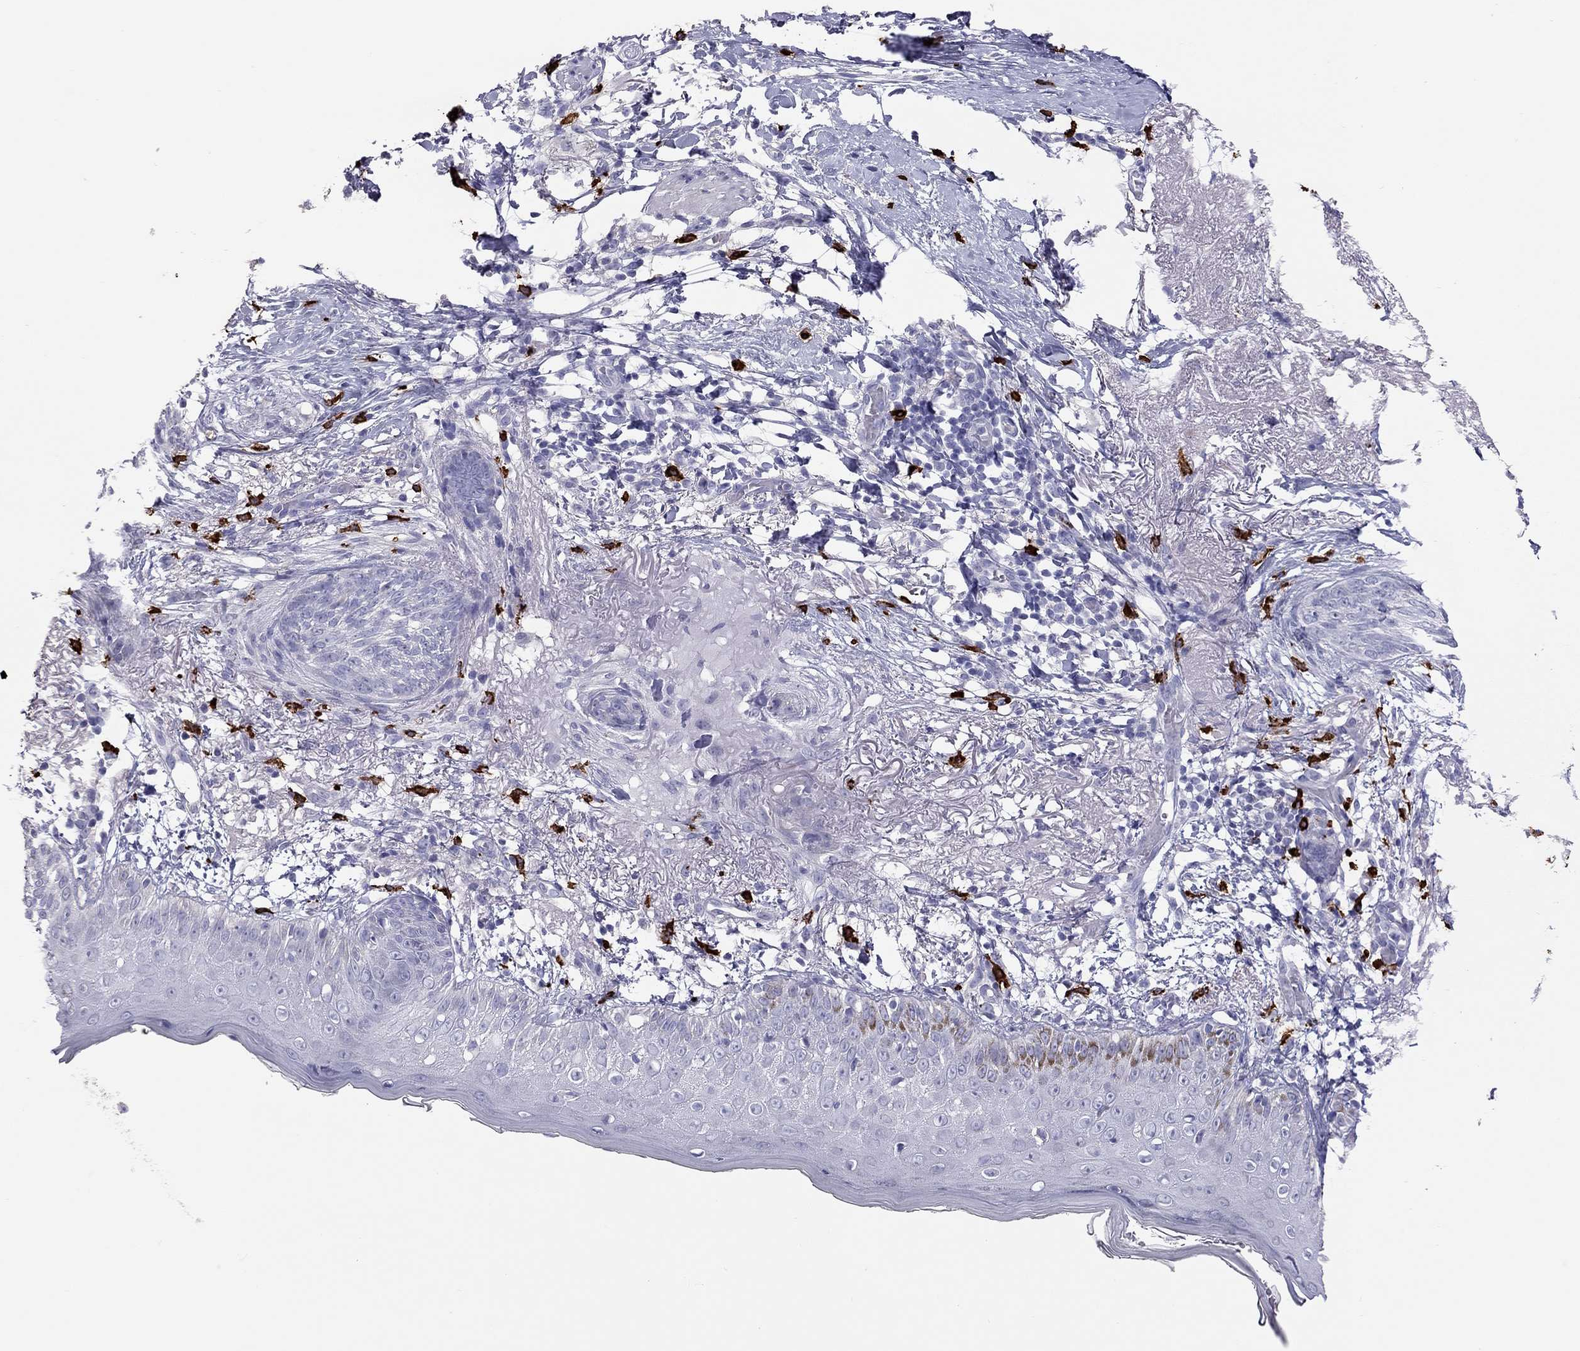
{"staining": {"intensity": "negative", "quantity": "none", "location": "none"}, "tissue": "skin cancer", "cell_type": "Tumor cells", "image_type": "cancer", "snomed": [{"axis": "morphology", "description": "Normal tissue, NOS"}, {"axis": "morphology", "description": "Basal cell carcinoma"}, {"axis": "topography", "description": "Skin"}], "caption": "High magnification brightfield microscopy of basal cell carcinoma (skin) stained with DAB (brown) and counterstained with hematoxylin (blue): tumor cells show no significant staining.", "gene": "IL17REL", "patient": {"sex": "male", "age": 84}}